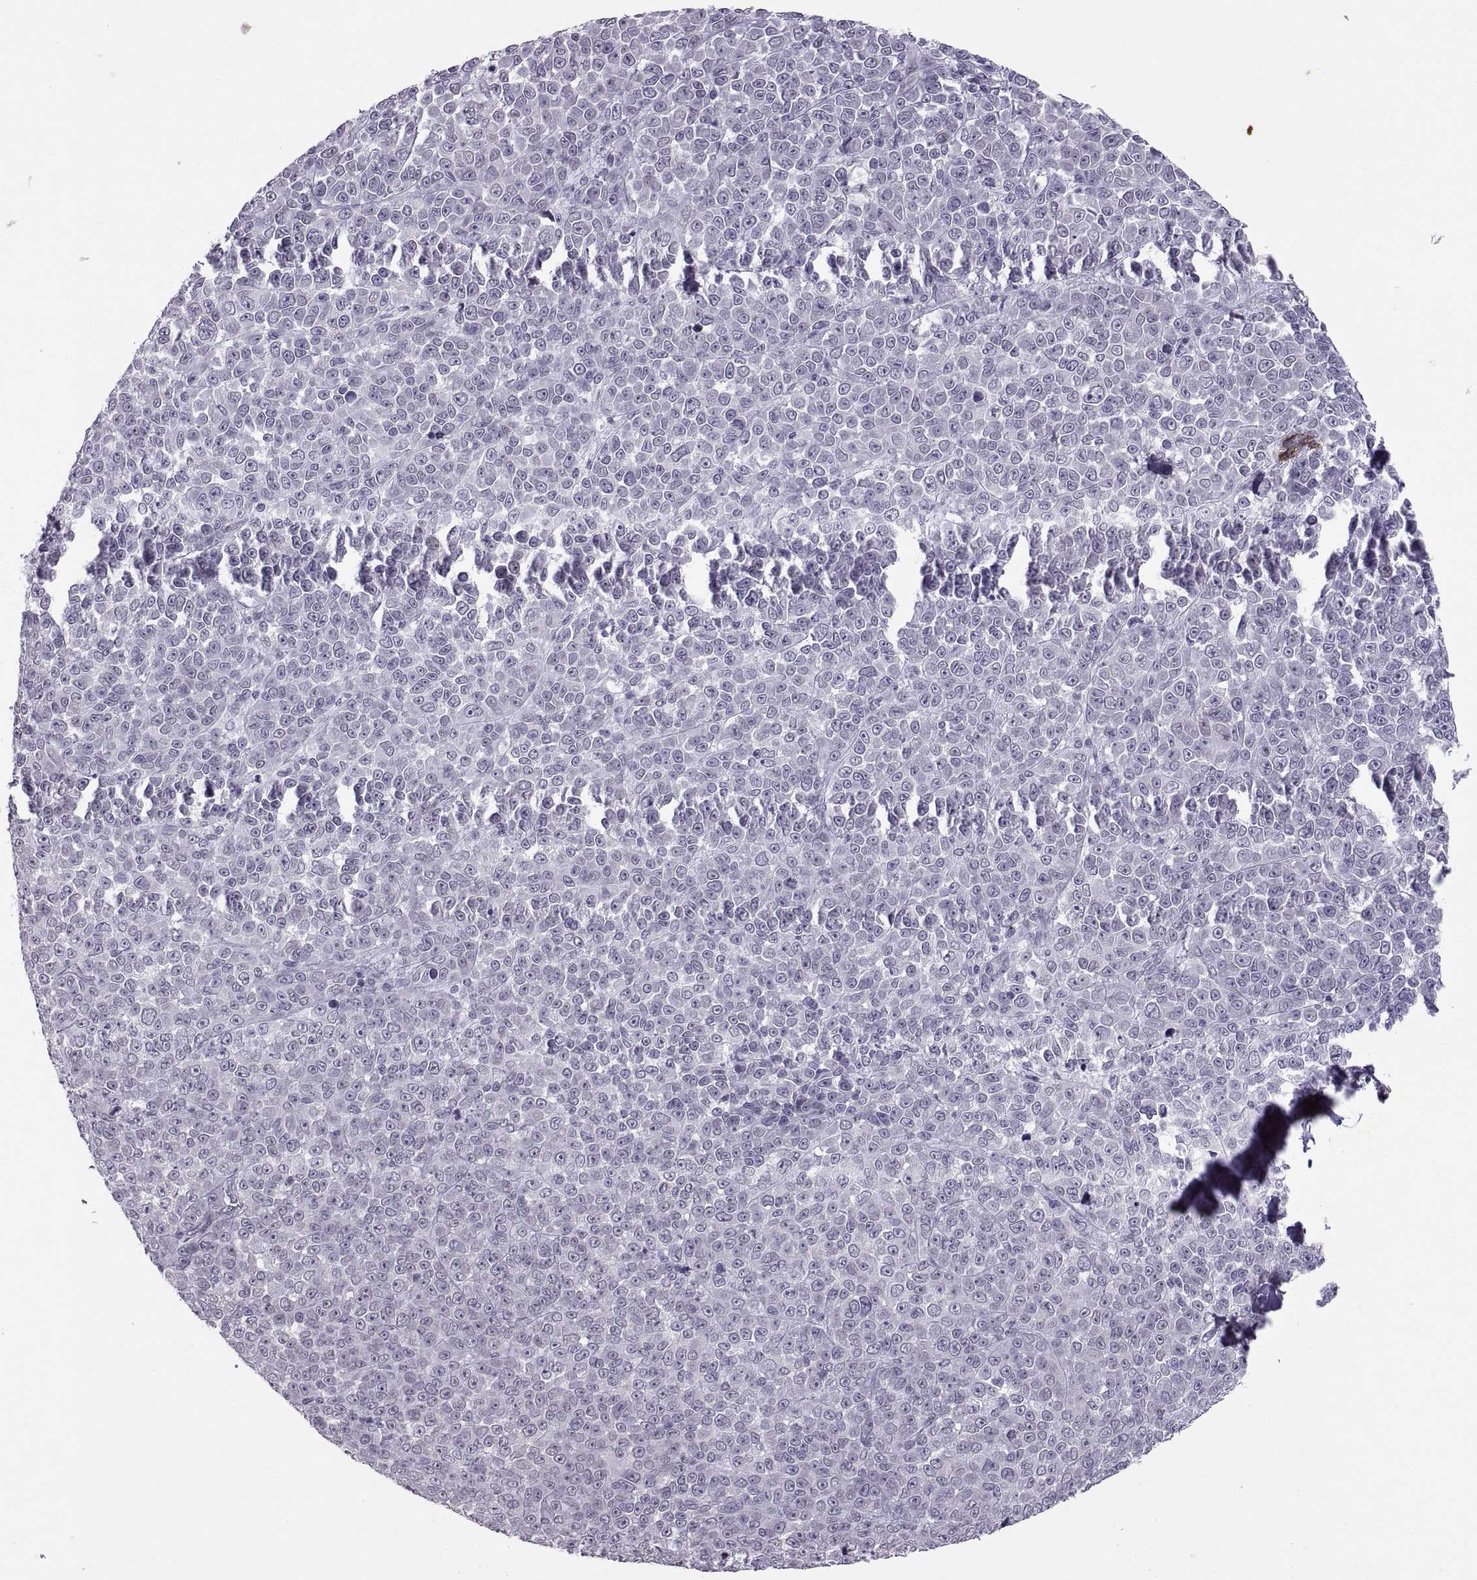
{"staining": {"intensity": "negative", "quantity": "none", "location": "none"}, "tissue": "melanoma", "cell_type": "Tumor cells", "image_type": "cancer", "snomed": [{"axis": "morphology", "description": "Malignant melanoma, NOS"}, {"axis": "topography", "description": "Skin"}], "caption": "Tumor cells show no significant staining in melanoma.", "gene": "KRT77", "patient": {"sex": "female", "age": 95}}